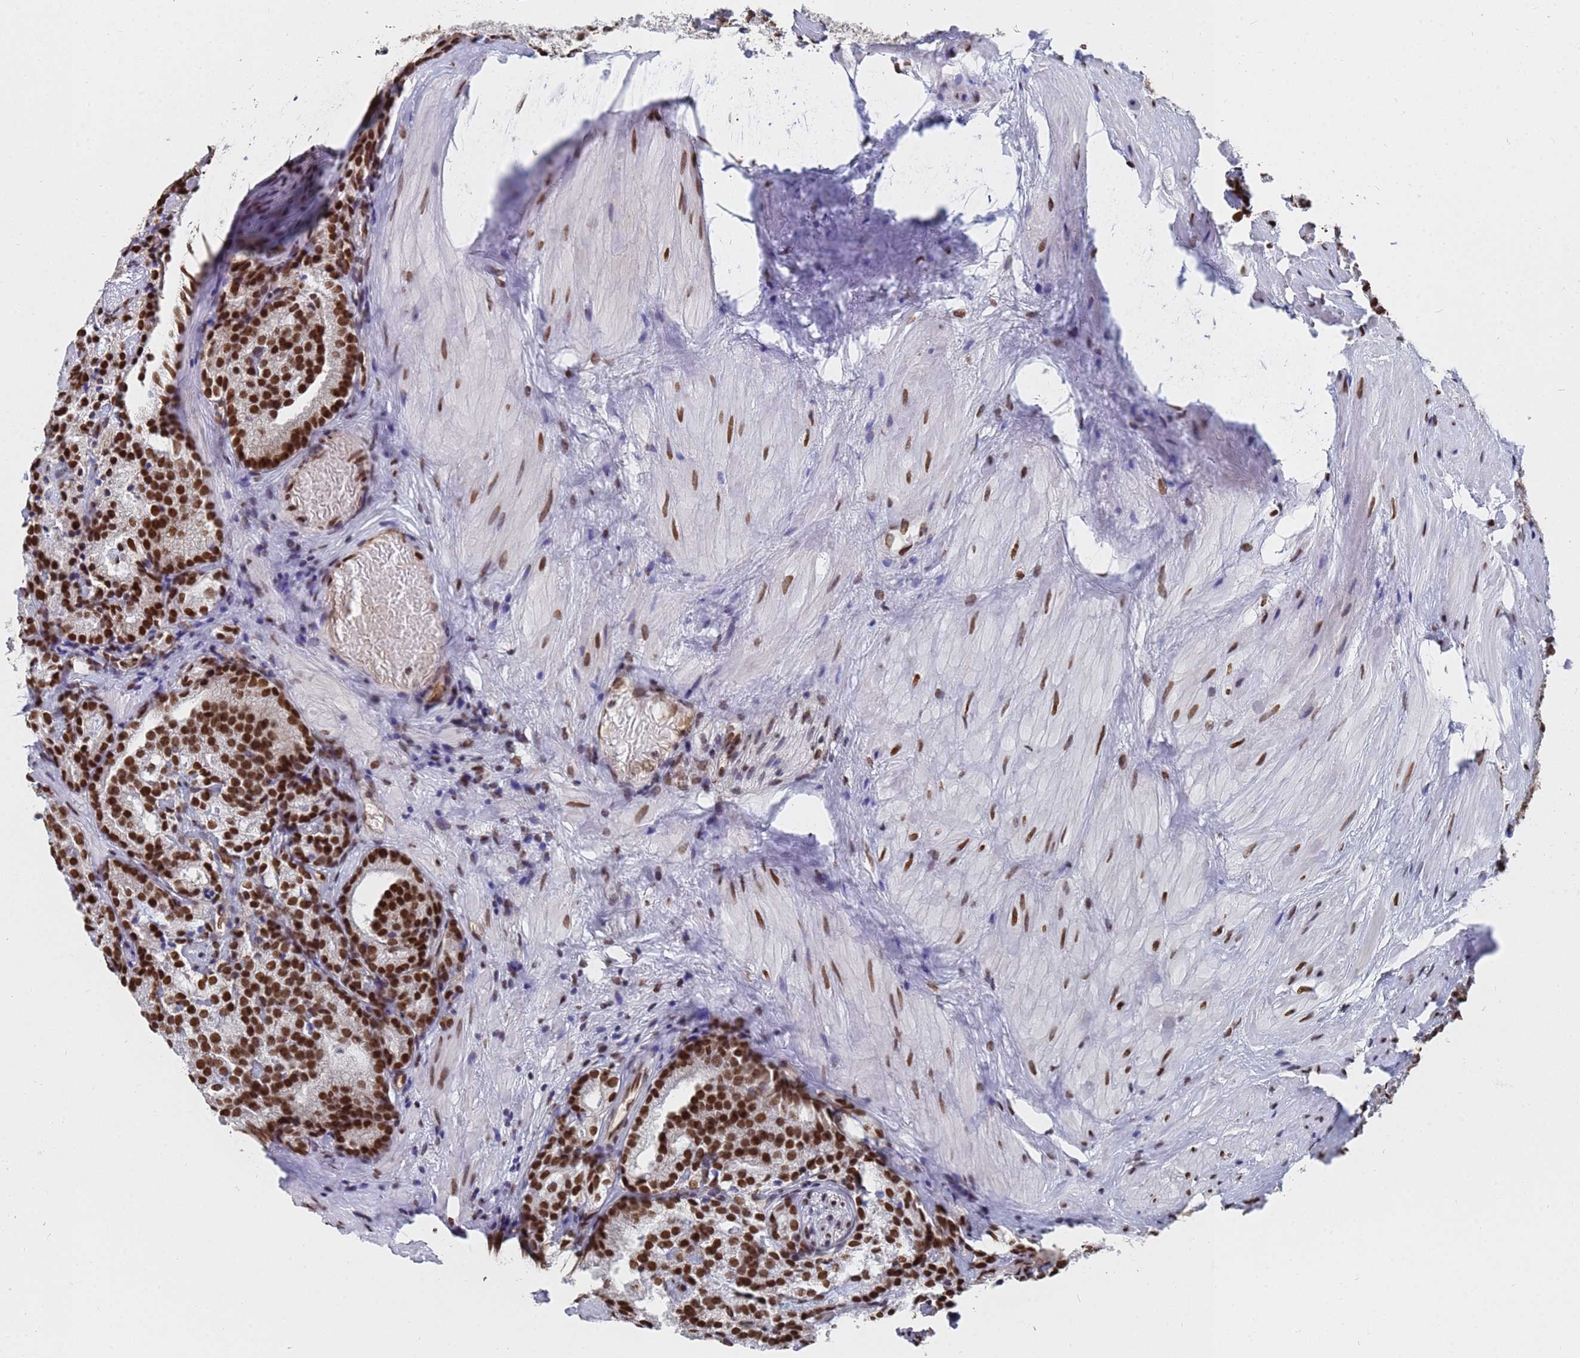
{"staining": {"intensity": "strong", "quantity": ">75%", "location": "nuclear"}, "tissue": "prostate cancer", "cell_type": "Tumor cells", "image_type": "cancer", "snomed": [{"axis": "morphology", "description": "Adenocarcinoma, High grade"}, {"axis": "topography", "description": "Prostate"}], "caption": "Immunohistochemistry (IHC) histopathology image of prostate cancer stained for a protein (brown), which demonstrates high levels of strong nuclear staining in approximately >75% of tumor cells.", "gene": "RAVER2", "patient": {"sex": "male", "age": 69}}